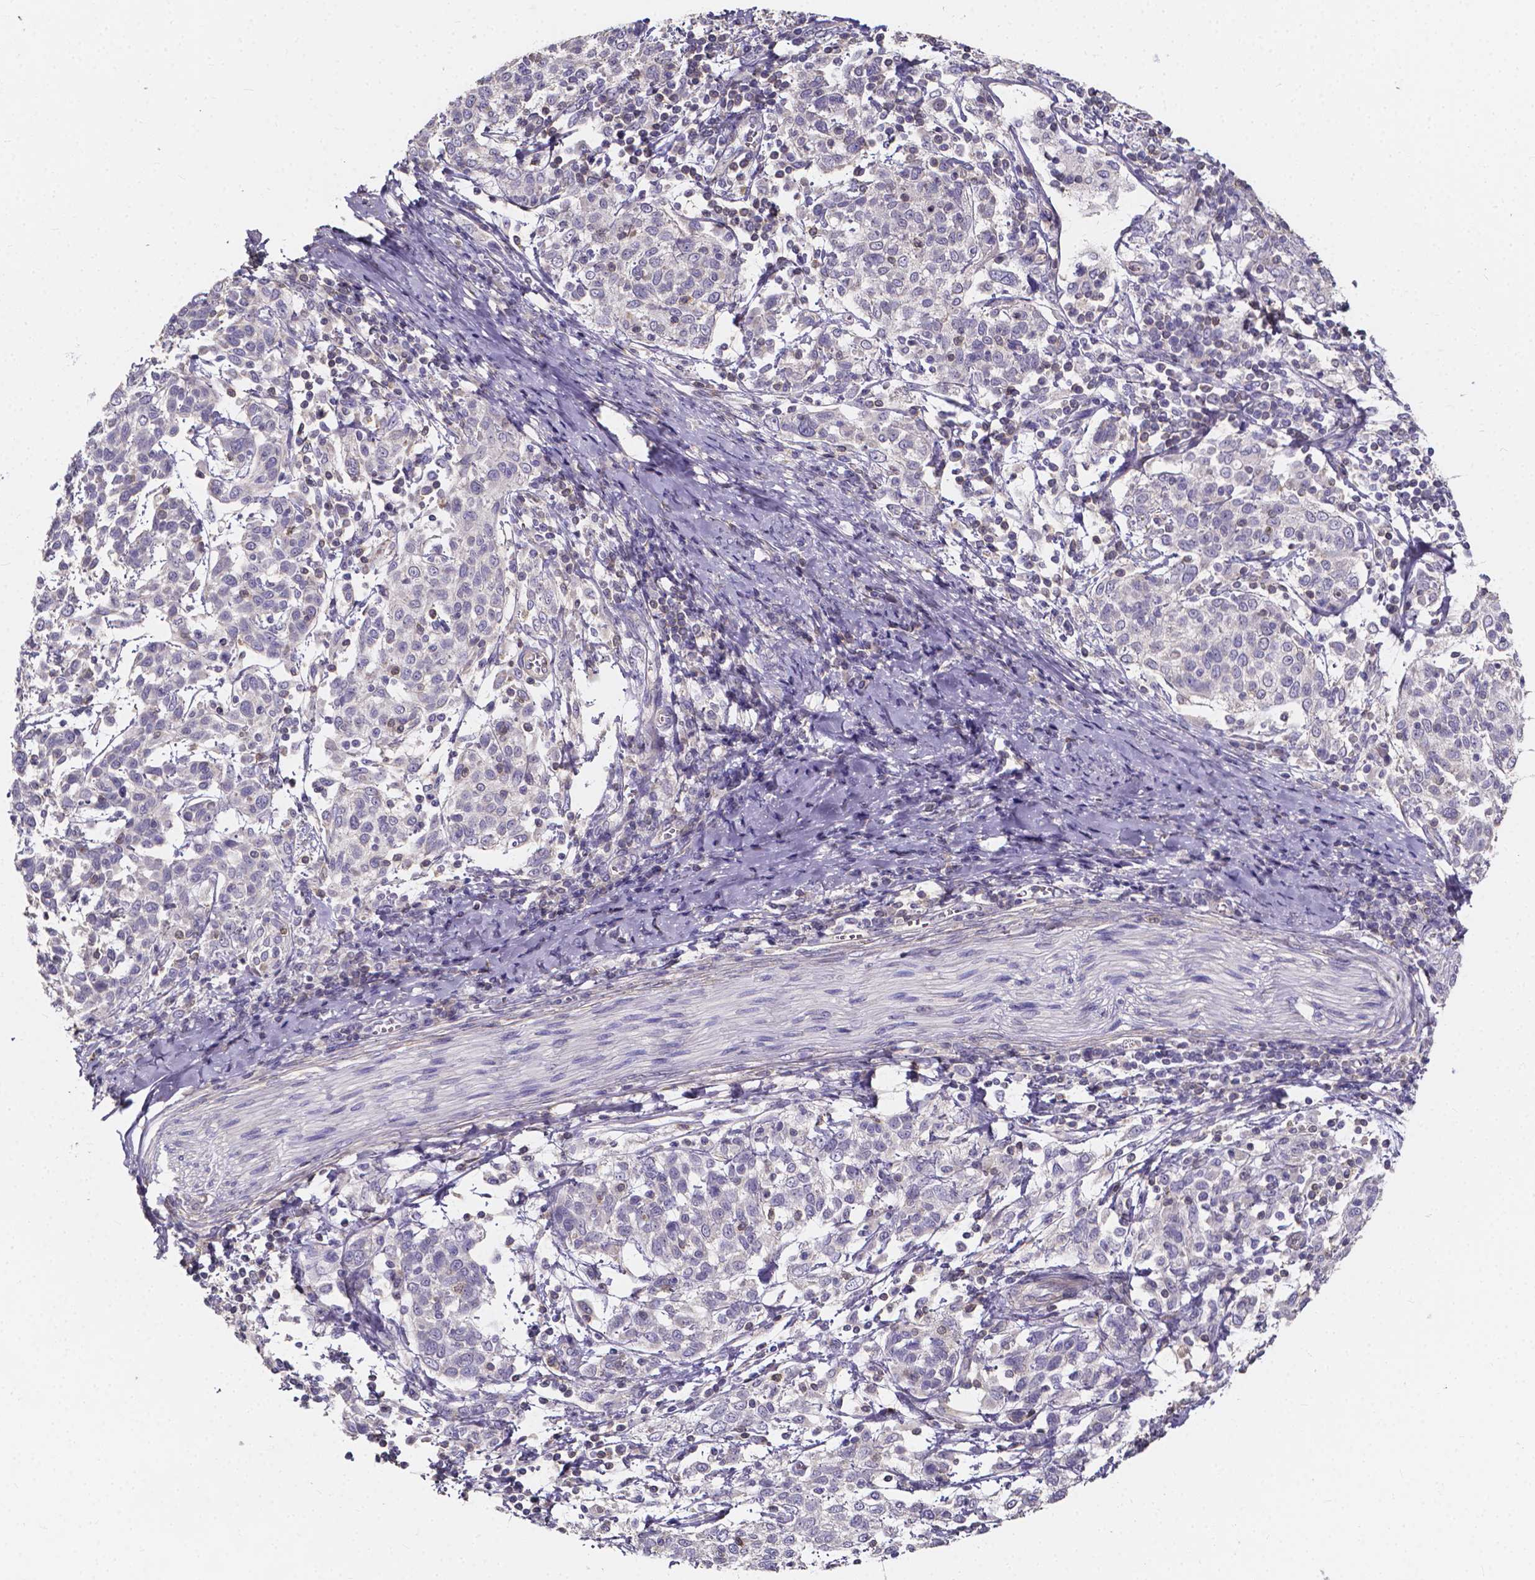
{"staining": {"intensity": "negative", "quantity": "none", "location": "none"}, "tissue": "cervical cancer", "cell_type": "Tumor cells", "image_type": "cancer", "snomed": [{"axis": "morphology", "description": "Squamous cell carcinoma, NOS"}, {"axis": "topography", "description": "Cervix"}], "caption": "A high-resolution micrograph shows immunohistochemistry staining of cervical cancer, which demonstrates no significant expression in tumor cells.", "gene": "THEMIS", "patient": {"sex": "female", "age": 61}}